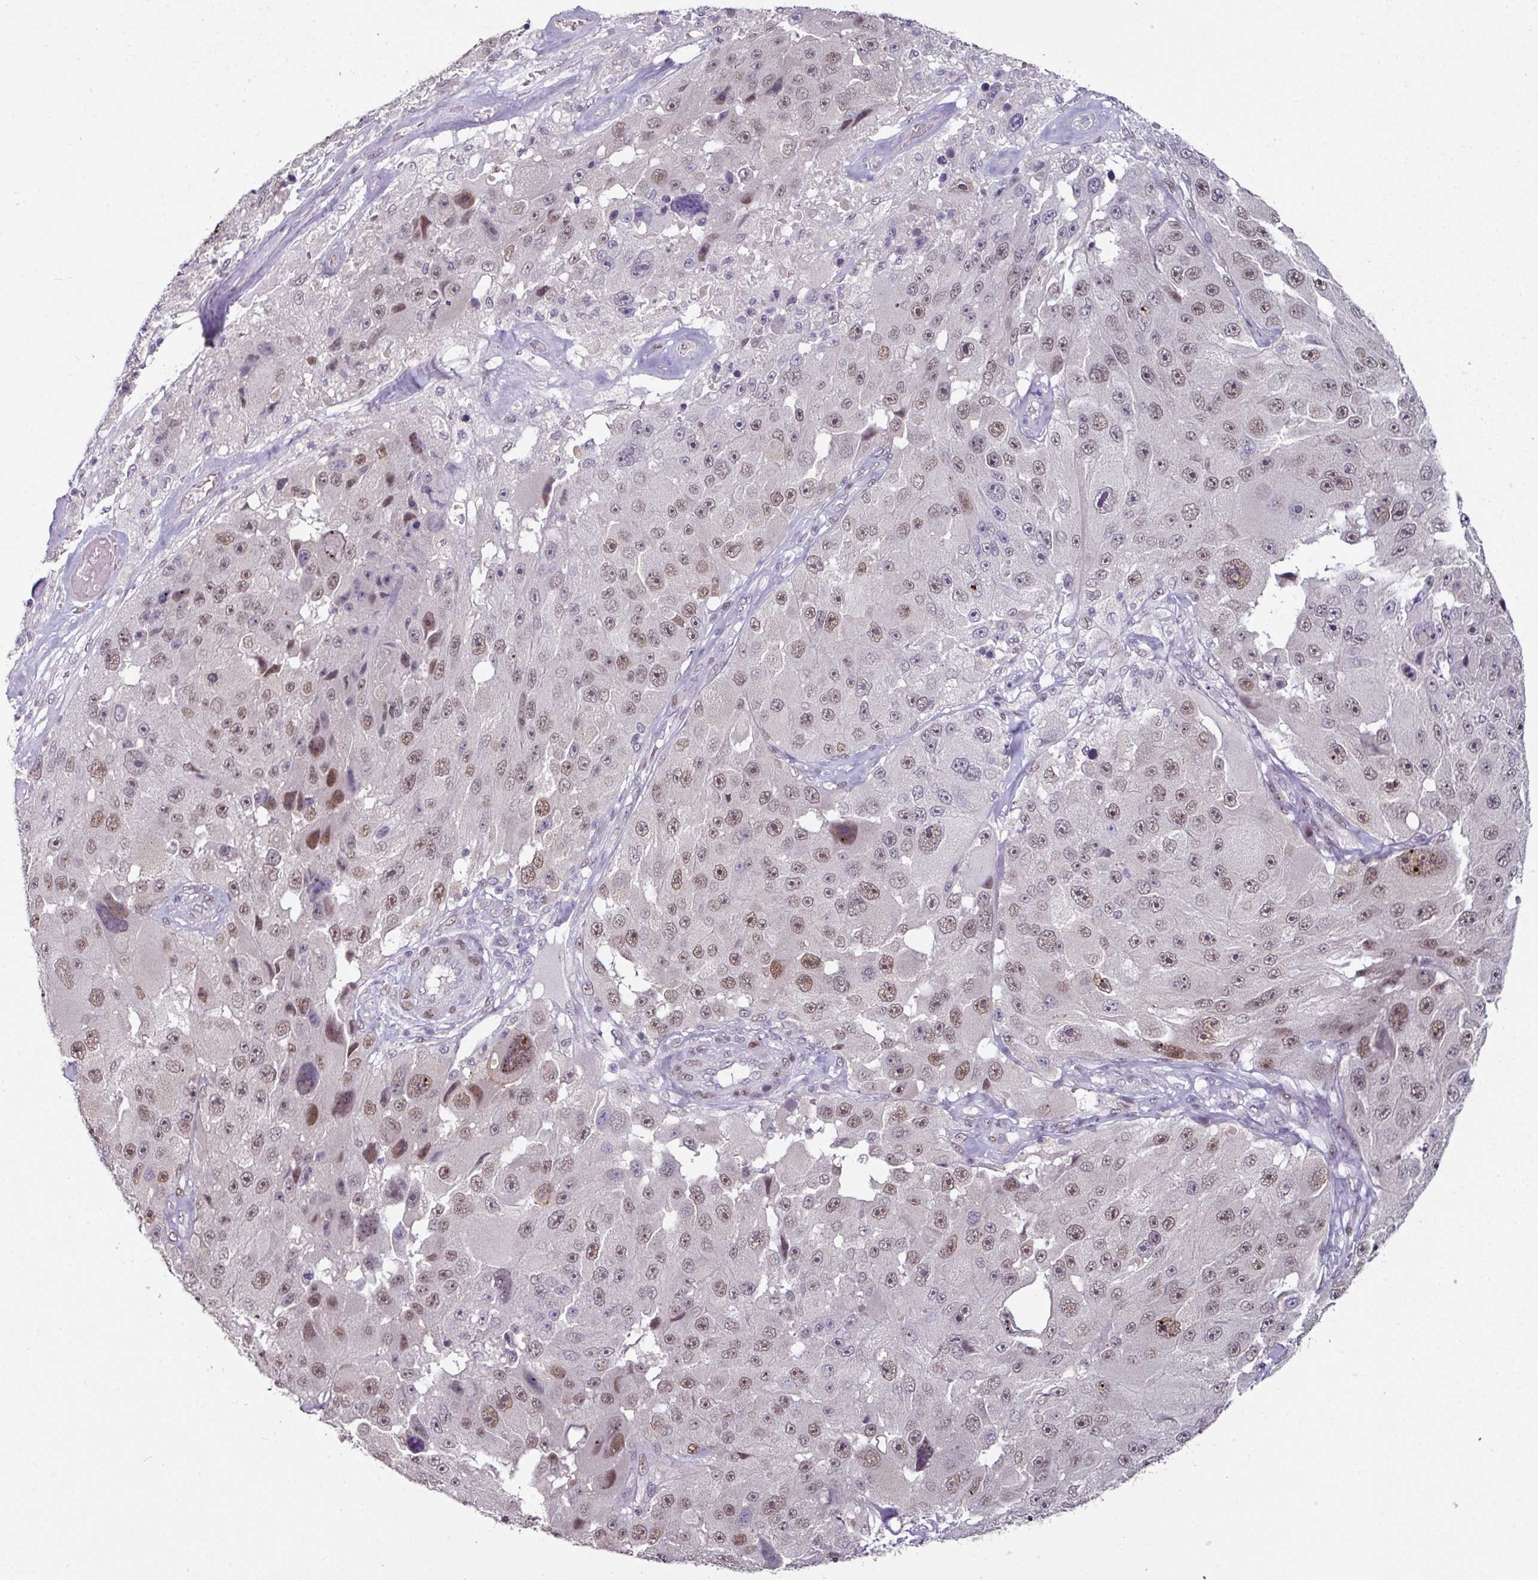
{"staining": {"intensity": "moderate", "quantity": ">75%", "location": "nuclear"}, "tissue": "melanoma", "cell_type": "Tumor cells", "image_type": "cancer", "snomed": [{"axis": "morphology", "description": "Malignant melanoma, Metastatic site"}, {"axis": "topography", "description": "Lymph node"}], "caption": "Malignant melanoma (metastatic site) stained for a protein (brown) reveals moderate nuclear positive staining in approximately >75% of tumor cells.", "gene": "ELK1", "patient": {"sex": "male", "age": 62}}